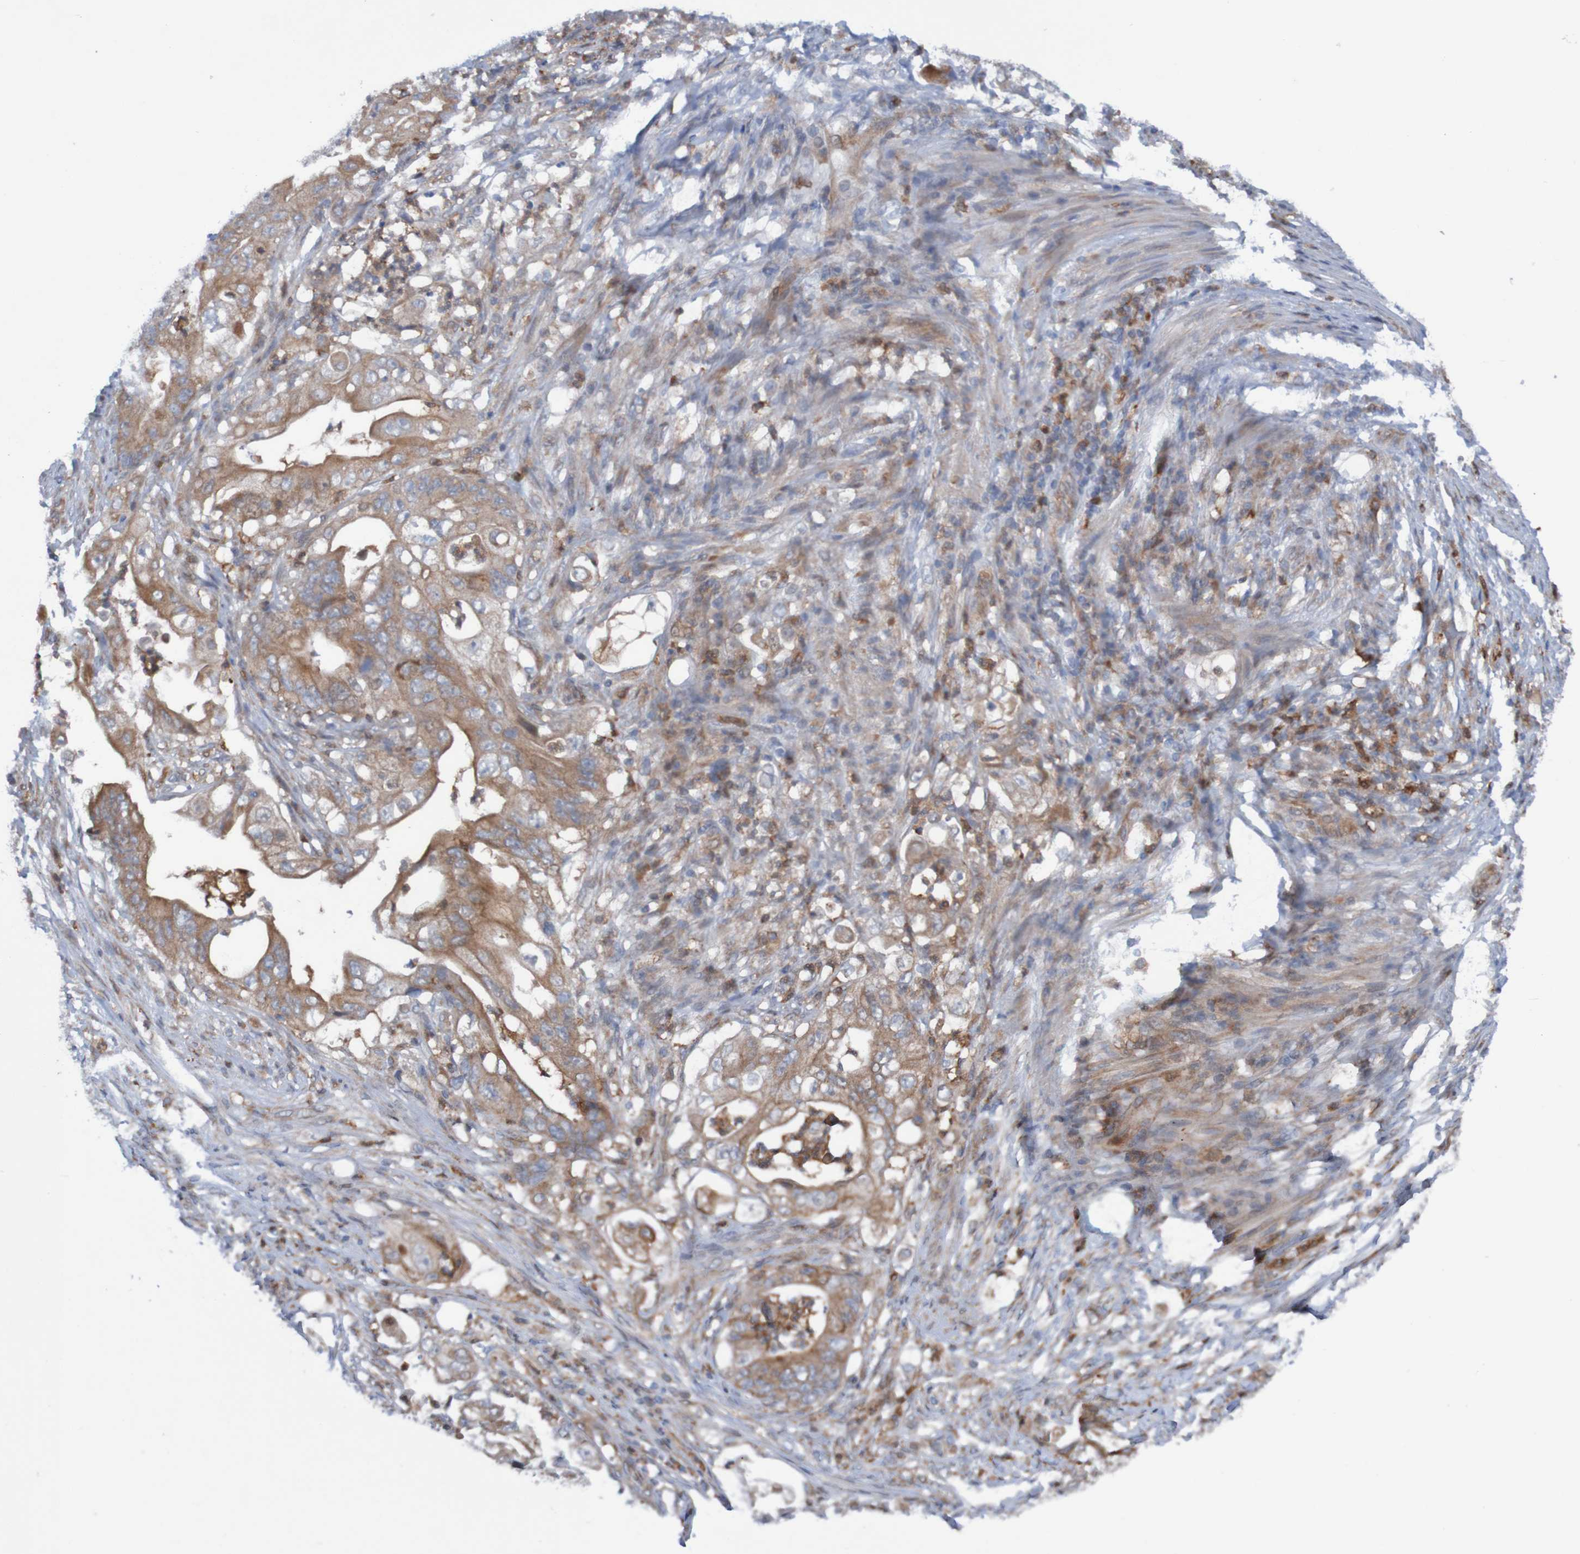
{"staining": {"intensity": "moderate", "quantity": ">75%", "location": "cytoplasmic/membranous"}, "tissue": "stomach cancer", "cell_type": "Tumor cells", "image_type": "cancer", "snomed": [{"axis": "morphology", "description": "Adenocarcinoma, NOS"}, {"axis": "topography", "description": "Stomach"}], "caption": "Protein analysis of stomach adenocarcinoma tissue reveals moderate cytoplasmic/membranous expression in about >75% of tumor cells.", "gene": "ANGPT4", "patient": {"sex": "female", "age": 73}}